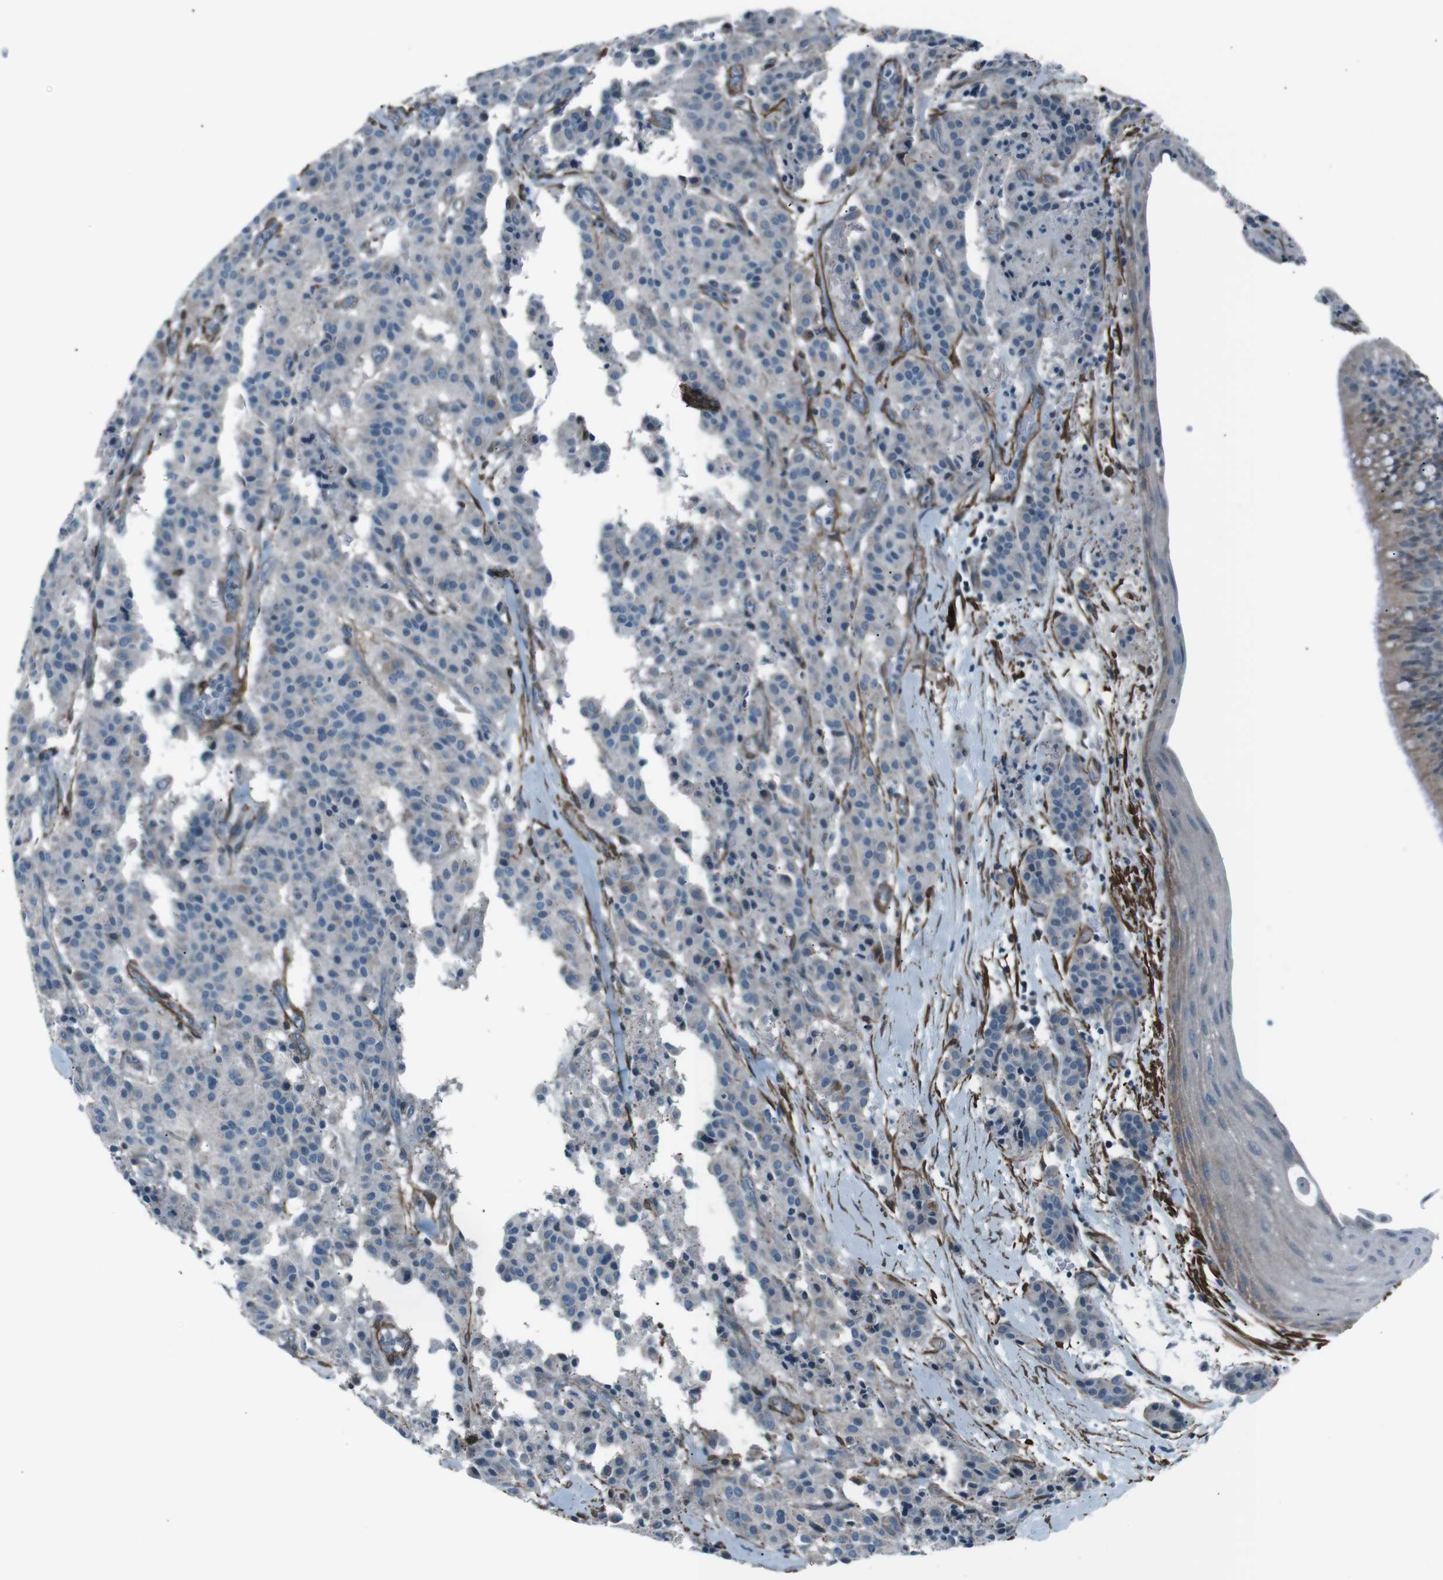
{"staining": {"intensity": "negative", "quantity": "none", "location": "none"}, "tissue": "carcinoid", "cell_type": "Tumor cells", "image_type": "cancer", "snomed": [{"axis": "morphology", "description": "Carcinoid, malignant, NOS"}, {"axis": "topography", "description": "Lung"}], "caption": "The immunohistochemistry image has no significant expression in tumor cells of carcinoid tissue. The staining was performed using DAB (3,3'-diaminobenzidine) to visualize the protein expression in brown, while the nuclei were stained in blue with hematoxylin (Magnification: 20x).", "gene": "PDLIM5", "patient": {"sex": "male", "age": 30}}